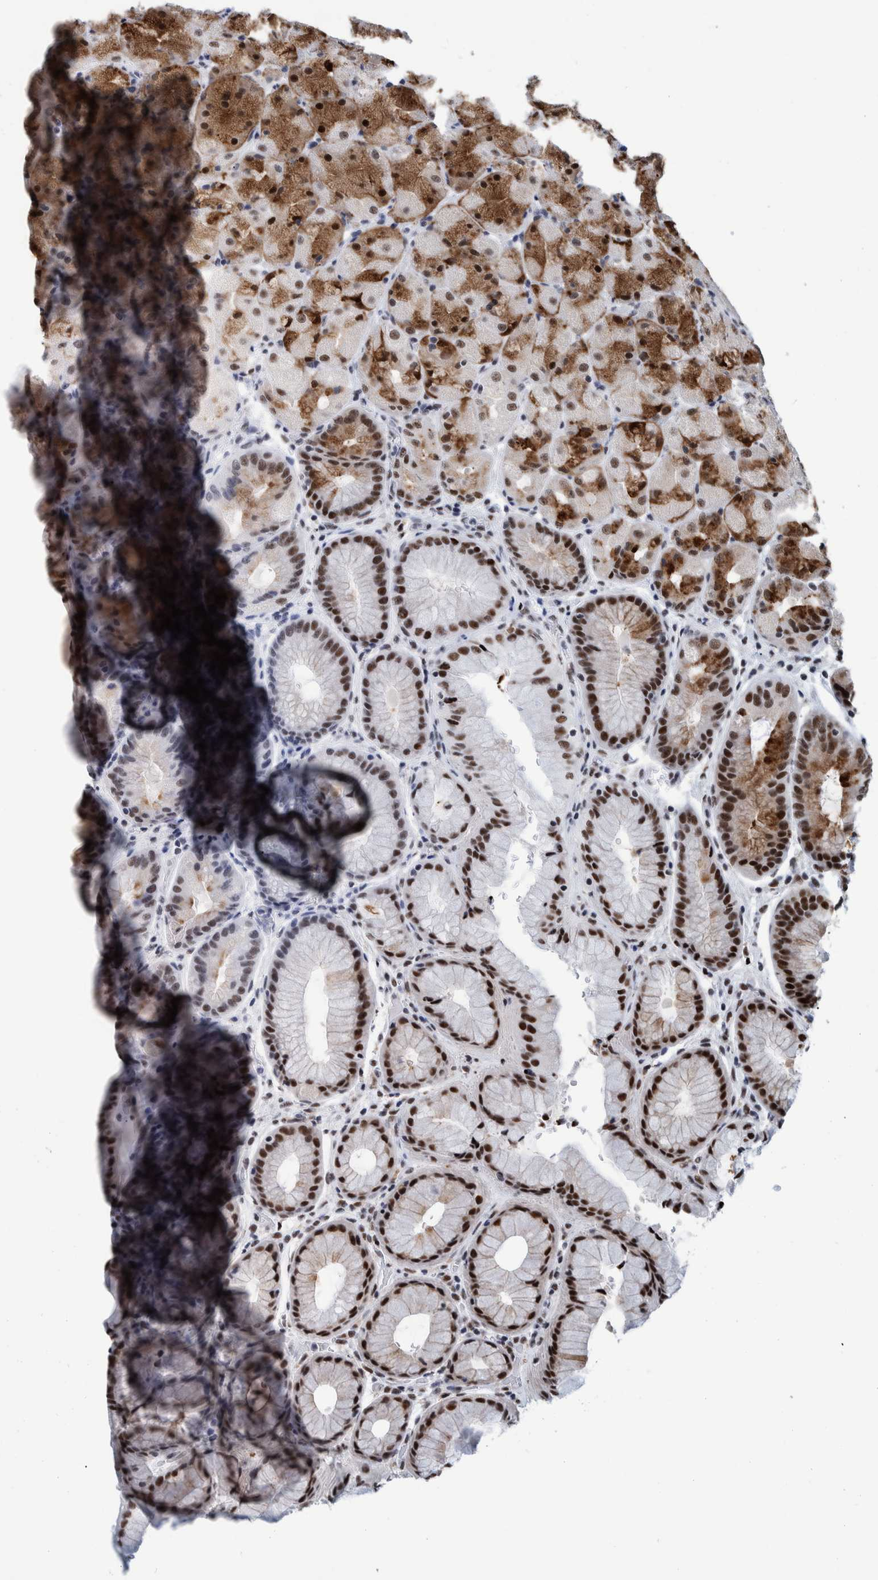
{"staining": {"intensity": "strong", "quantity": ">75%", "location": "cytoplasmic/membranous,nuclear"}, "tissue": "stomach", "cell_type": "Glandular cells", "image_type": "normal", "snomed": [{"axis": "morphology", "description": "Normal tissue, NOS"}, {"axis": "topography", "description": "Stomach, upper"}, {"axis": "topography", "description": "Stomach"}], "caption": "A brown stain labels strong cytoplasmic/membranous,nuclear expression of a protein in glandular cells of unremarkable stomach. (brown staining indicates protein expression, while blue staining denotes nuclei).", "gene": "EFTUD2", "patient": {"sex": "male", "age": 48}}